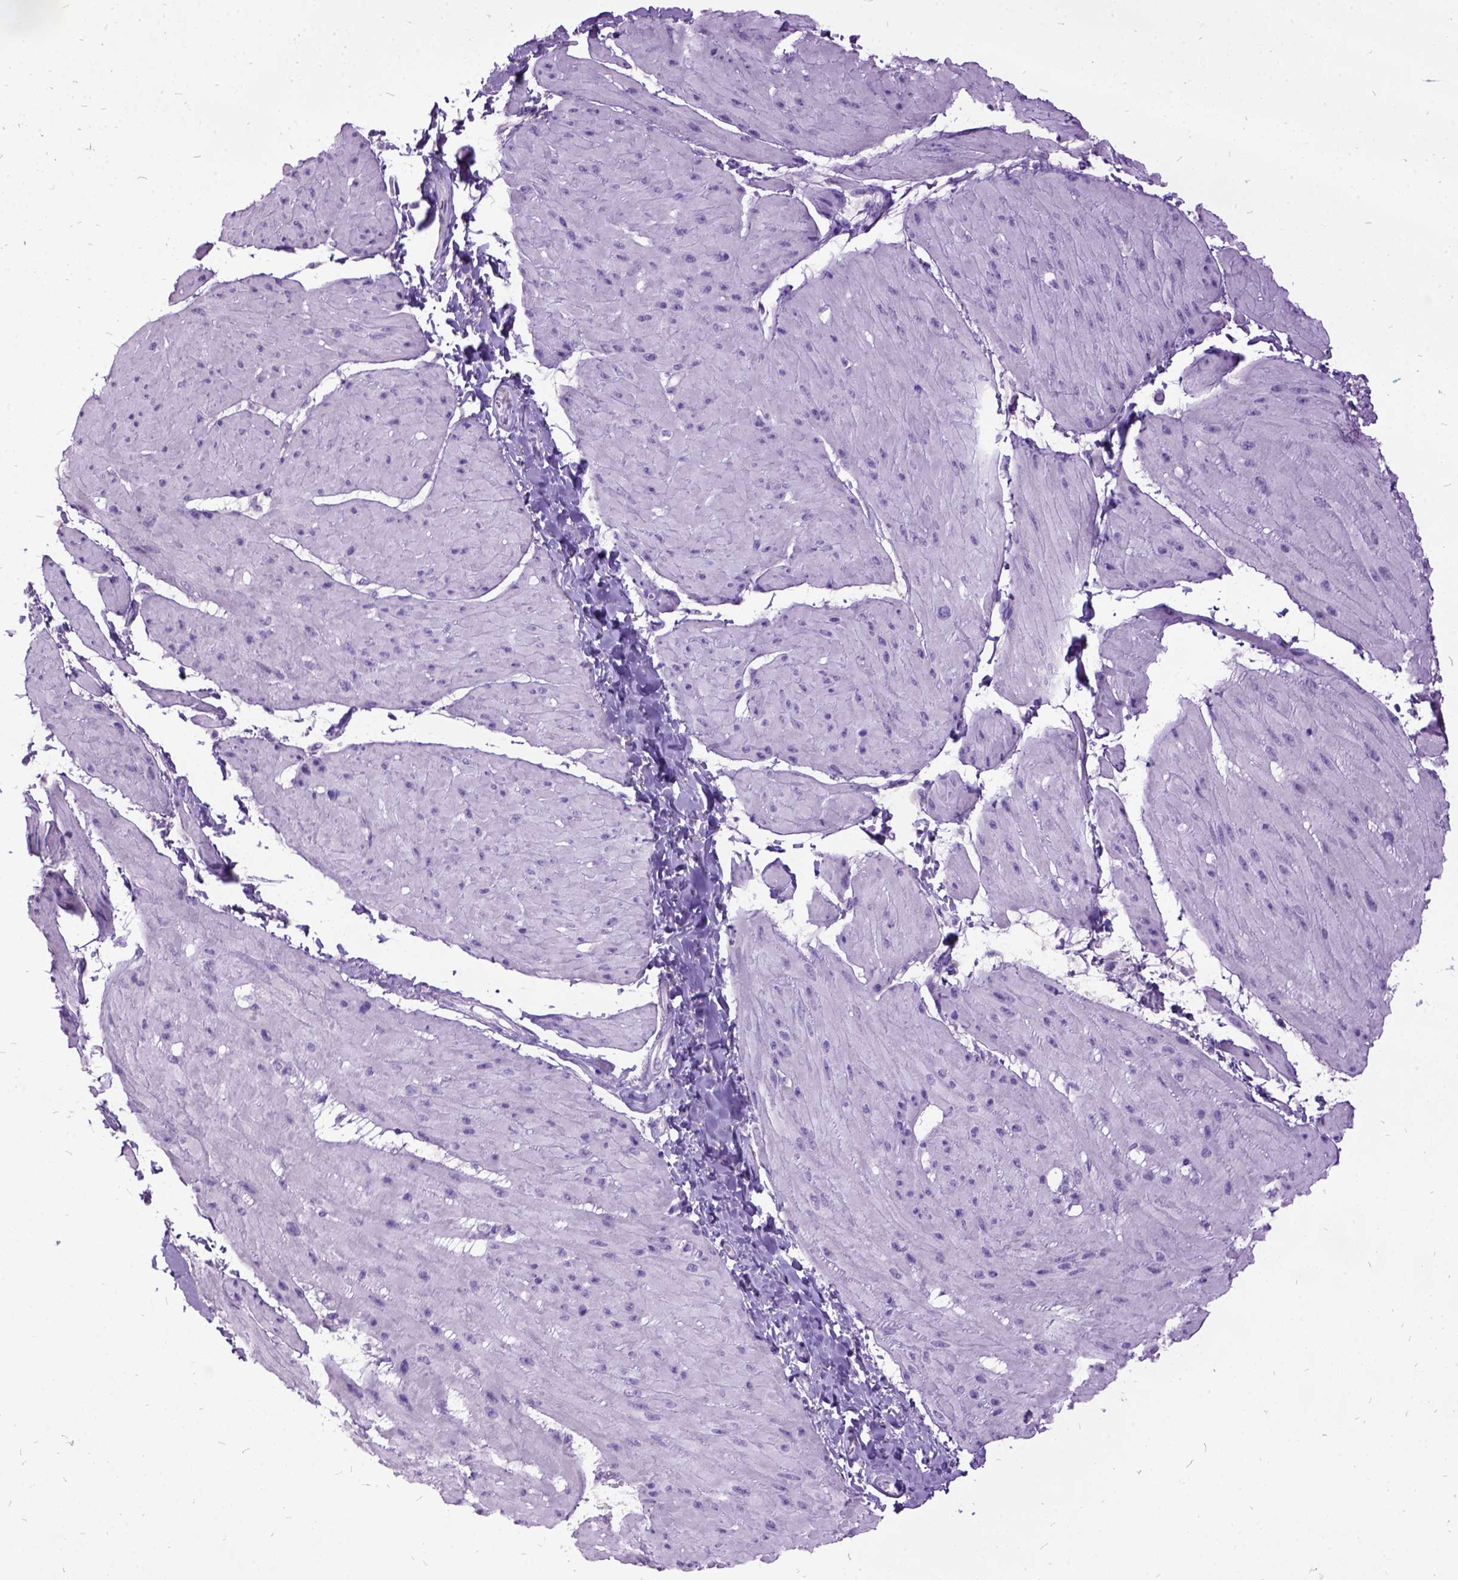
{"staining": {"intensity": "negative", "quantity": "none", "location": "none"}, "tissue": "adipose tissue", "cell_type": "Adipocytes", "image_type": "normal", "snomed": [{"axis": "morphology", "description": "Normal tissue, NOS"}, {"axis": "topography", "description": "Urinary bladder"}, {"axis": "topography", "description": "Peripheral nerve tissue"}], "caption": "This is an immunohistochemistry histopathology image of unremarkable human adipose tissue. There is no staining in adipocytes.", "gene": "MME", "patient": {"sex": "female", "age": 60}}